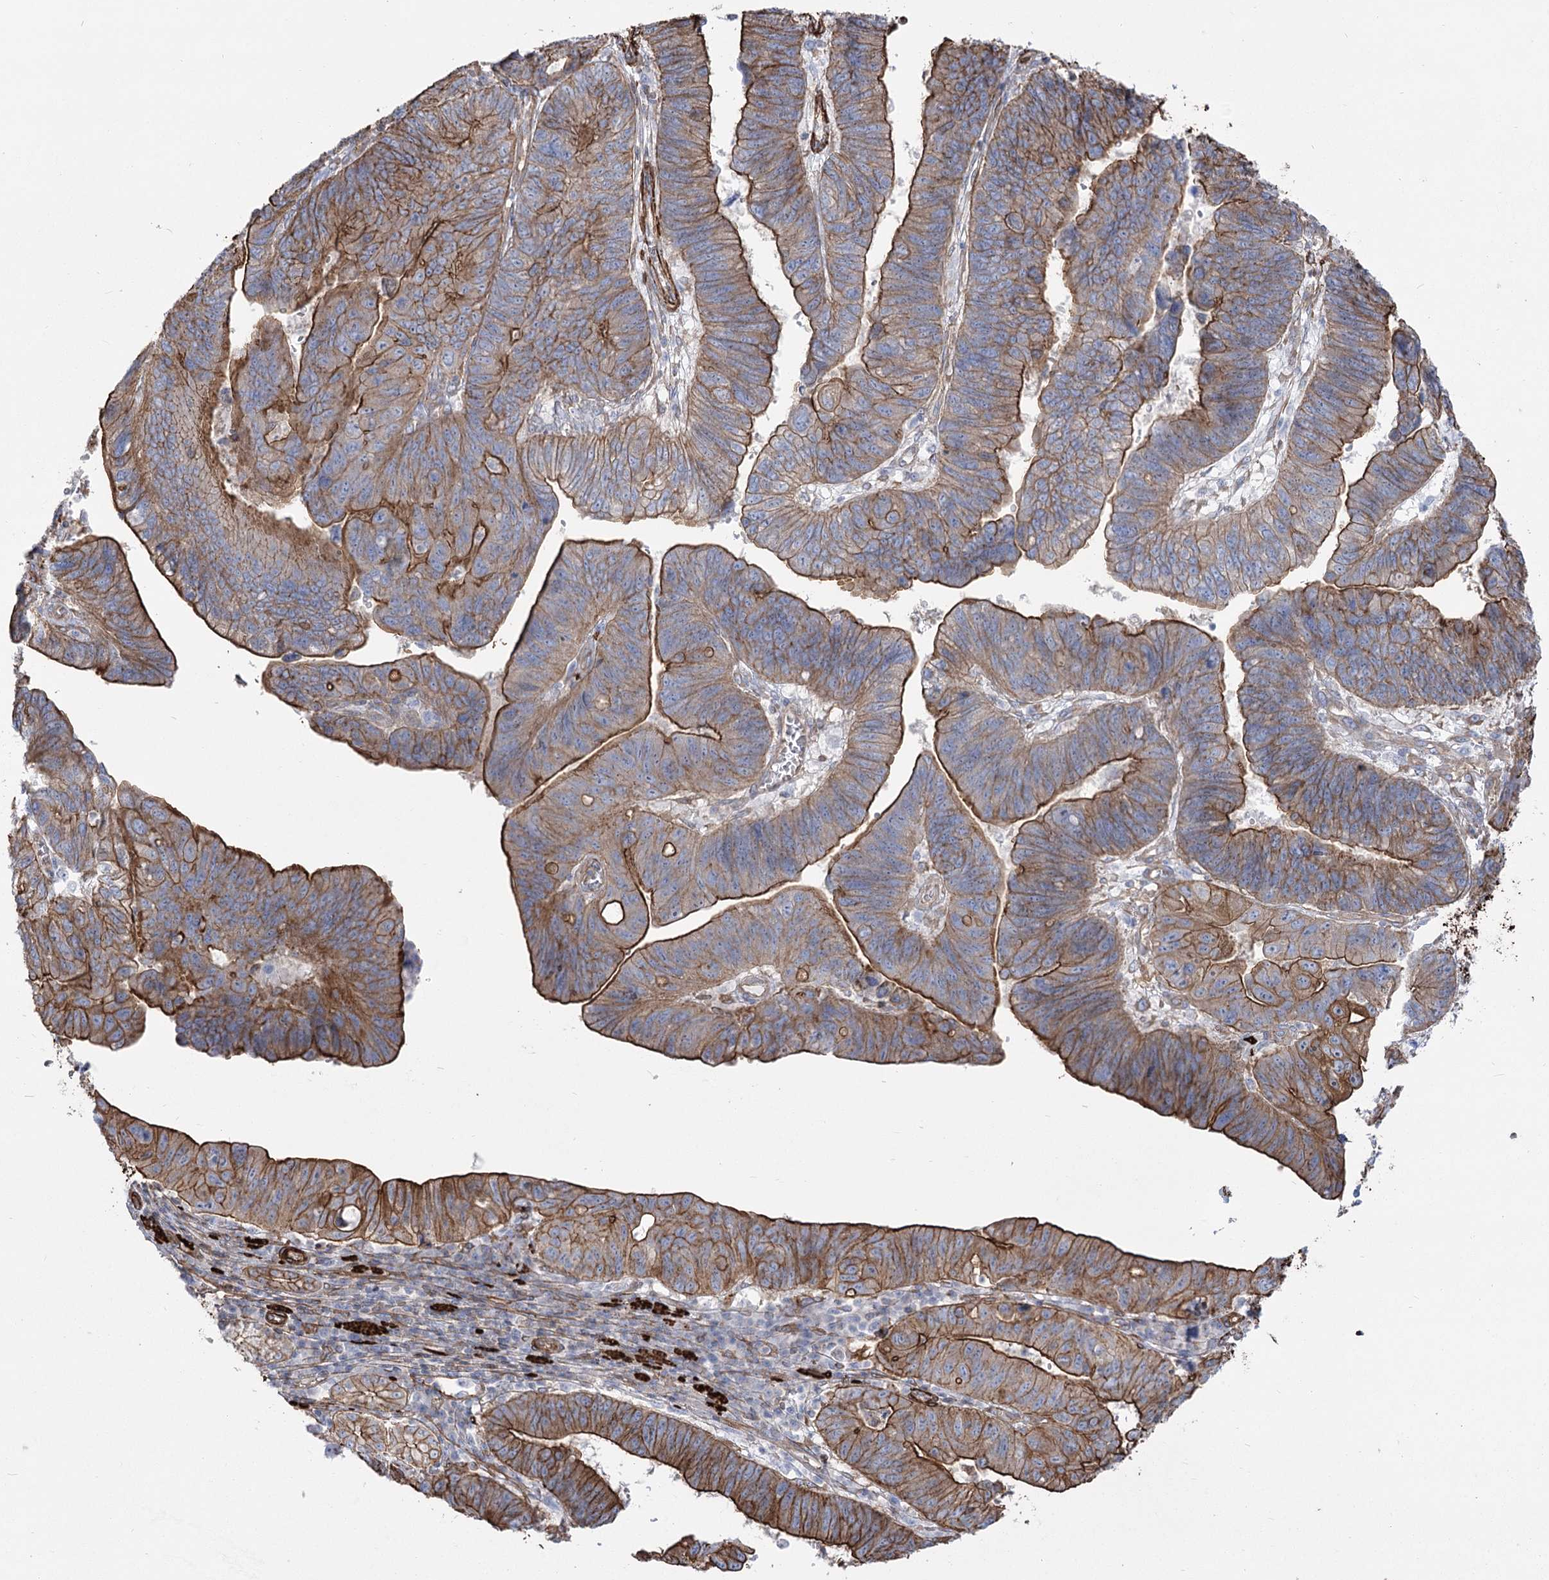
{"staining": {"intensity": "moderate", "quantity": ">75%", "location": "cytoplasmic/membranous"}, "tissue": "stomach cancer", "cell_type": "Tumor cells", "image_type": "cancer", "snomed": [{"axis": "morphology", "description": "Adenocarcinoma, NOS"}, {"axis": "topography", "description": "Stomach"}], "caption": "This photomicrograph displays immunohistochemistry staining of adenocarcinoma (stomach), with medium moderate cytoplasmic/membranous expression in about >75% of tumor cells.", "gene": "PLEKHA5", "patient": {"sex": "male", "age": 59}}